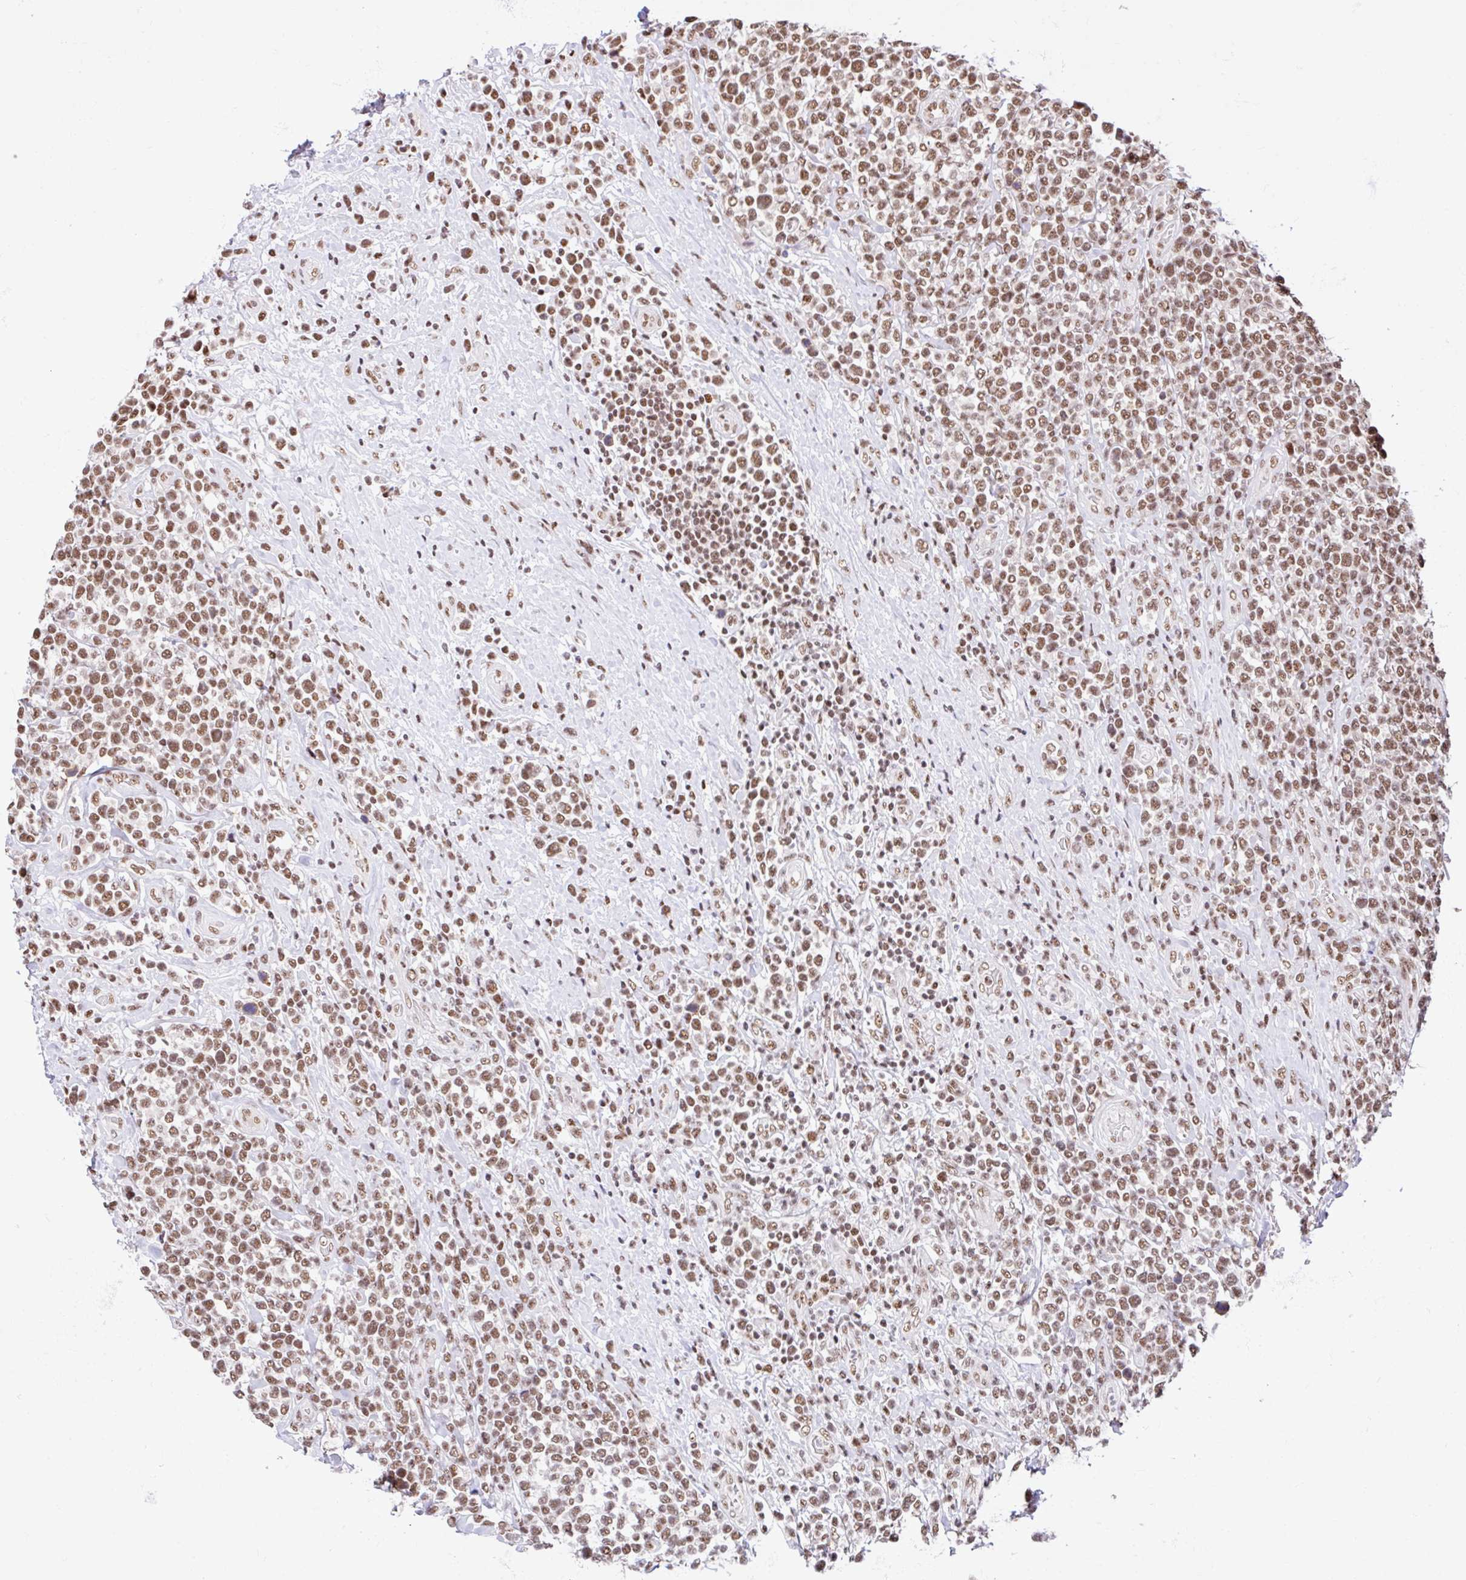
{"staining": {"intensity": "moderate", "quantity": ">75%", "location": "nuclear"}, "tissue": "lymphoma", "cell_type": "Tumor cells", "image_type": "cancer", "snomed": [{"axis": "morphology", "description": "Malignant lymphoma, non-Hodgkin's type, High grade"}, {"axis": "topography", "description": "Soft tissue"}], "caption": "Approximately >75% of tumor cells in malignant lymphoma, non-Hodgkin's type (high-grade) show moderate nuclear protein positivity as visualized by brown immunohistochemical staining.", "gene": "CCDC12", "patient": {"sex": "female", "age": 56}}